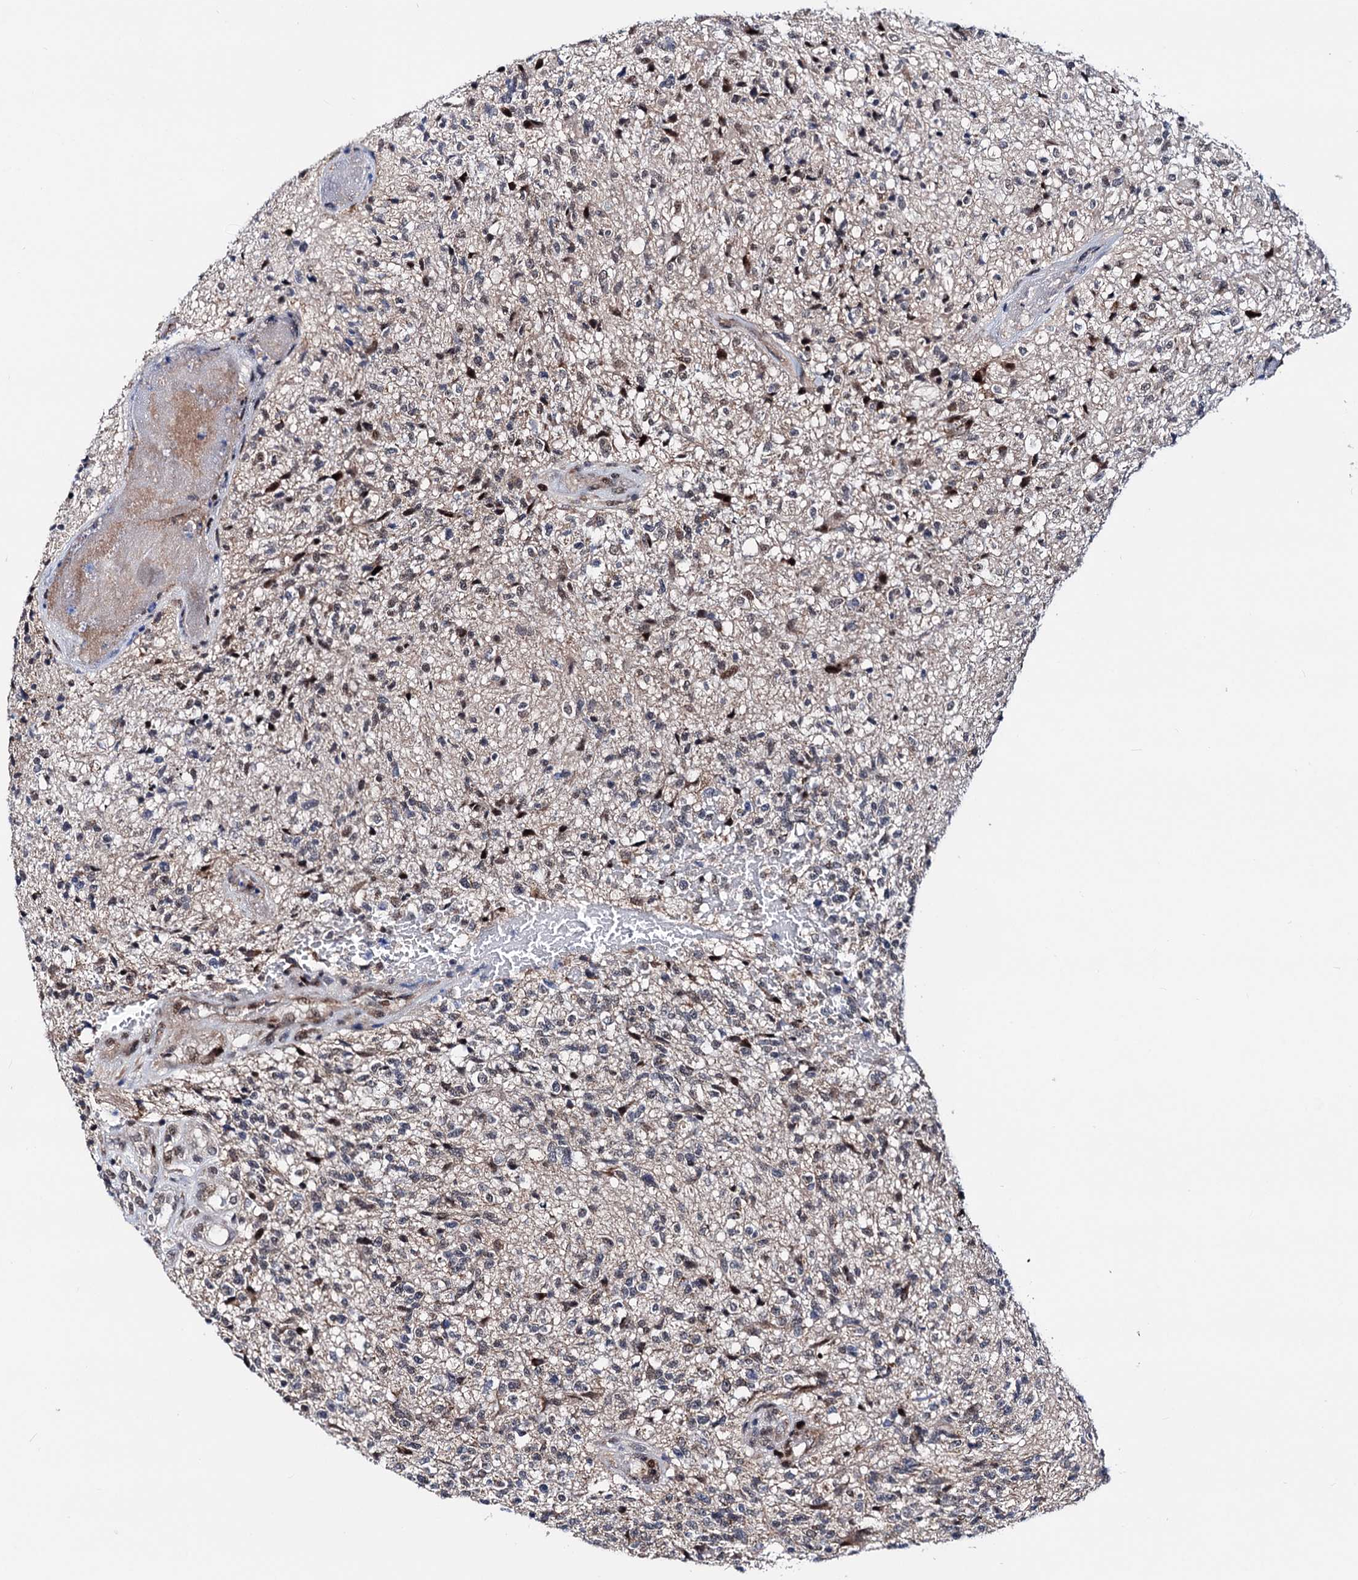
{"staining": {"intensity": "weak", "quantity": "<25%", "location": "cytoplasmic/membranous,nuclear"}, "tissue": "glioma", "cell_type": "Tumor cells", "image_type": "cancer", "snomed": [{"axis": "morphology", "description": "Glioma, malignant, High grade"}, {"axis": "topography", "description": "Brain"}], "caption": "IHC of glioma displays no expression in tumor cells.", "gene": "COA4", "patient": {"sex": "male", "age": 56}}